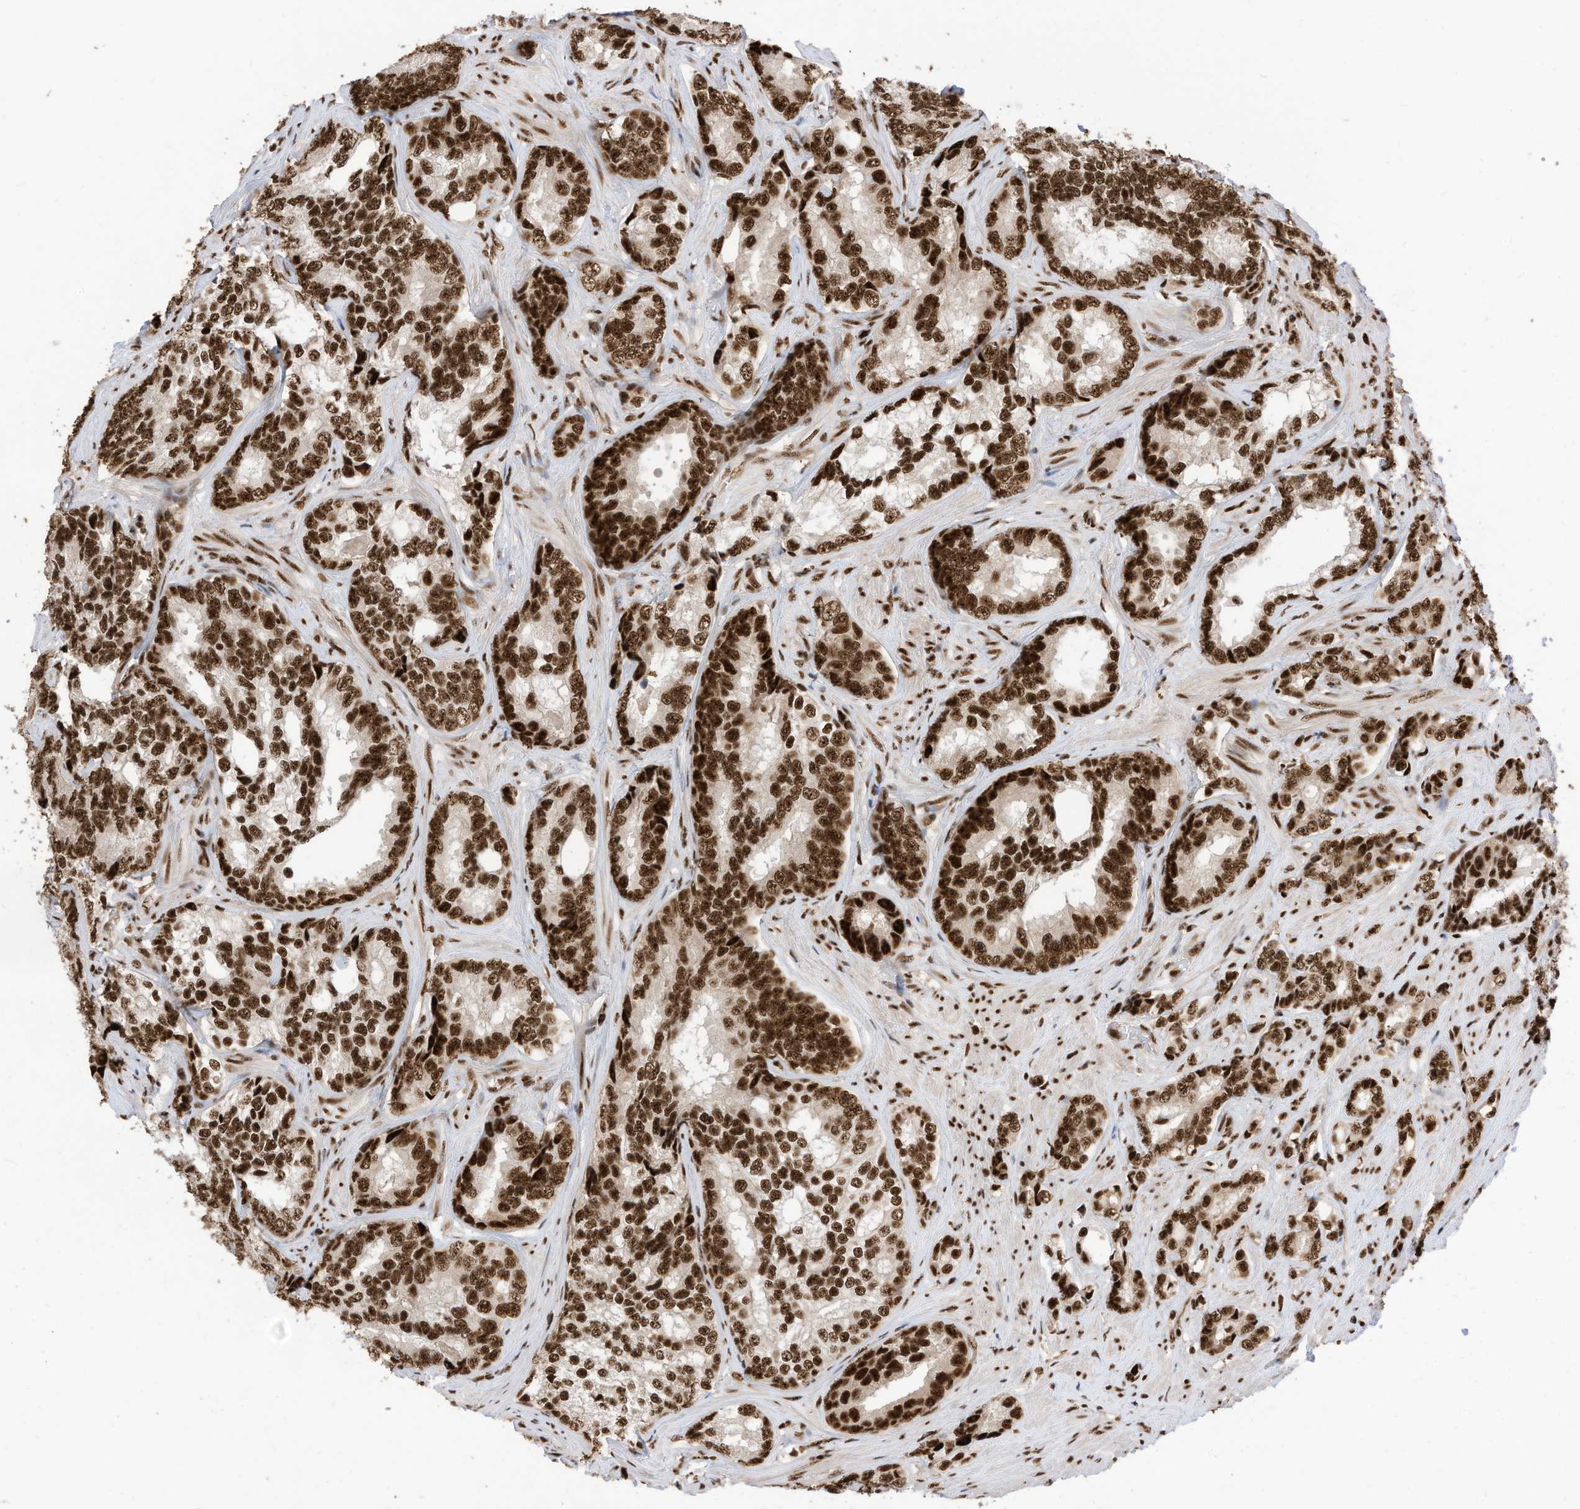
{"staining": {"intensity": "strong", "quantity": ">75%", "location": "nuclear"}, "tissue": "prostate cancer", "cell_type": "Tumor cells", "image_type": "cancer", "snomed": [{"axis": "morphology", "description": "Adenocarcinoma, High grade"}, {"axis": "topography", "description": "Prostate"}], "caption": "This micrograph exhibits IHC staining of human prostate cancer (adenocarcinoma (high-grade)), with high strong nuclear expression in about >75% of tumor cells.", "gene": "SF3A3", "patient": {"sex": "male", "age": 66}}